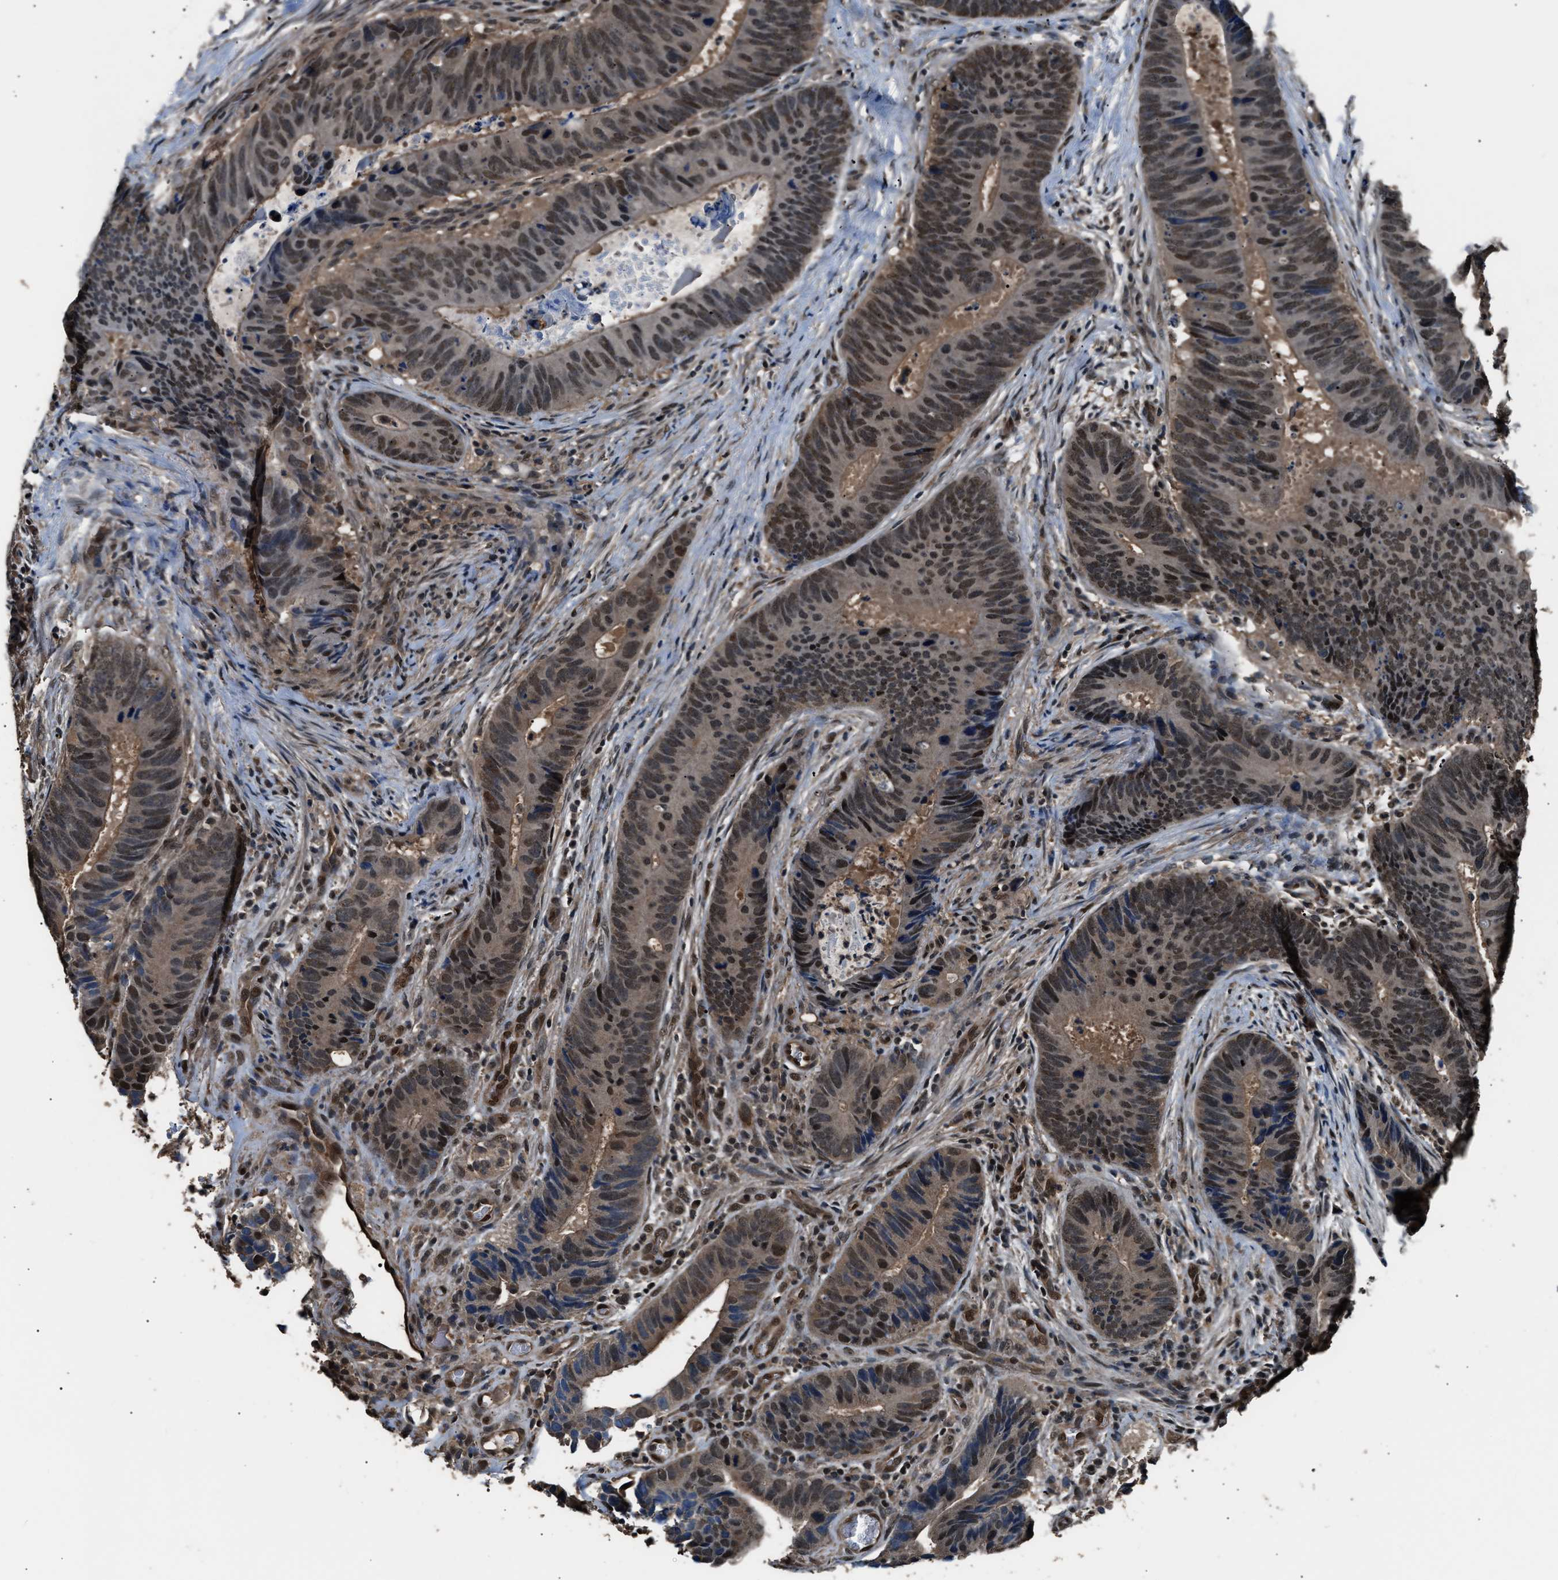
{"staining": {"intensity": "moderate", "quantity": ">75%", "location": "nuclear"}, "tissue": "colorectal cancer", "cell_type": "Tumor cells", "image_type": "cancer", "snomed": [{"axis": "morphology", "description": "Adenocarcinoma, NOS"}, {"axis": "topography", "description": "Colon"}], "caption": "Colorectal cancer (adenocarcinoma) stained for a protein shows moderate nuclear positivity in tumor cells. (DAB IHC, brown staining for protein, blue staining for nuclei).", "gene": "DFFA", "patient": {"sex": "male", "age": 56}}